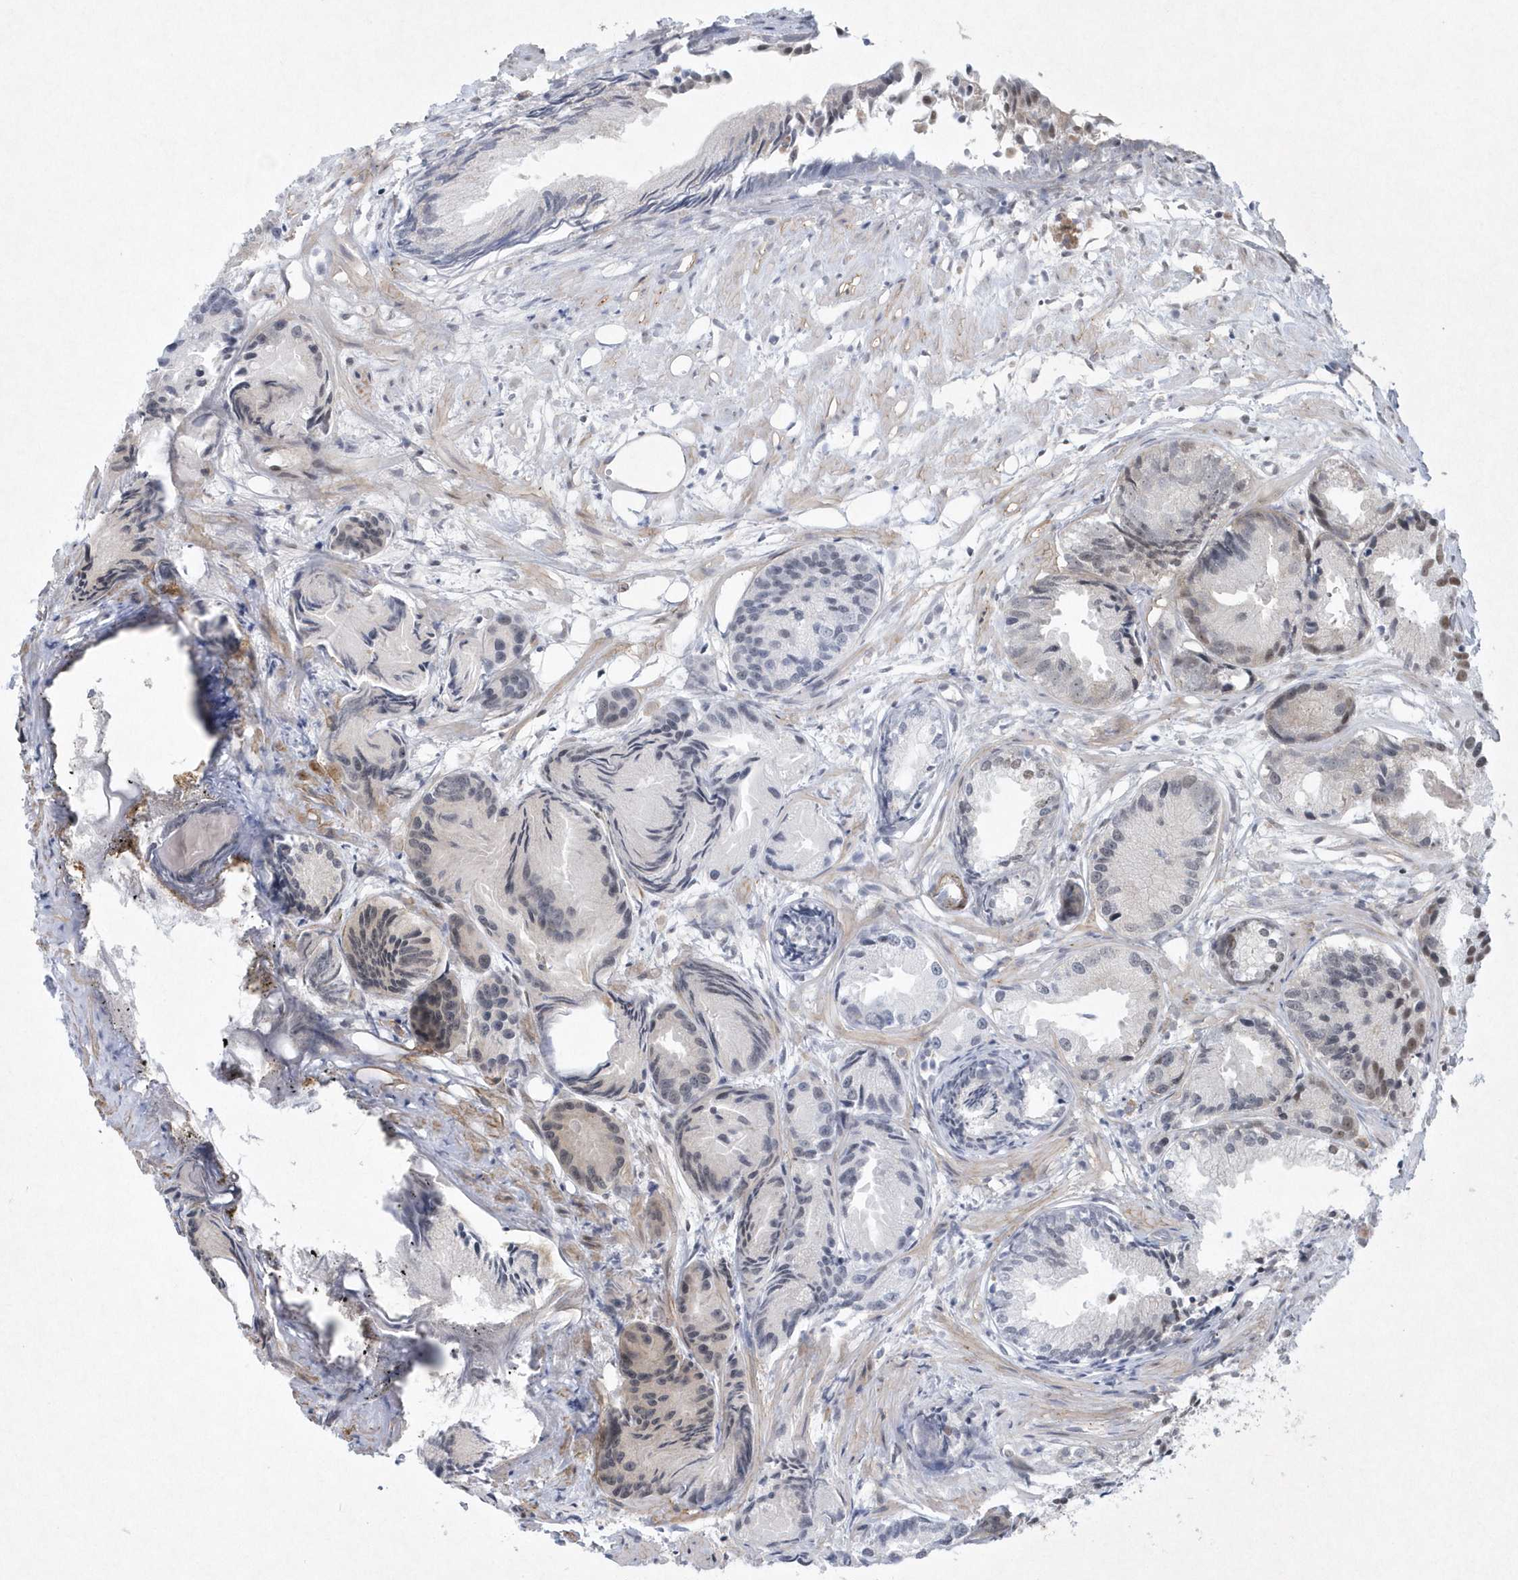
{"staining": {"intensity": "weak", "quantity": "<25%", "location": "nuclear"}, "tissue": "prostate cancer", "cell_type": "Tumor cells", "image_type": "cancer", "snomed": [{"axis": "morphology", "description": "Adenocarcinoma, Low grade"}, {"axis": "topography", "description": "Prostate"}], "caption": "The image shows no significant staining in tumor cells of low-grade adenocarcinoma (prostate).", "gene": "DCLRE1A", "patient": {"sex": "male", "age": 88}}